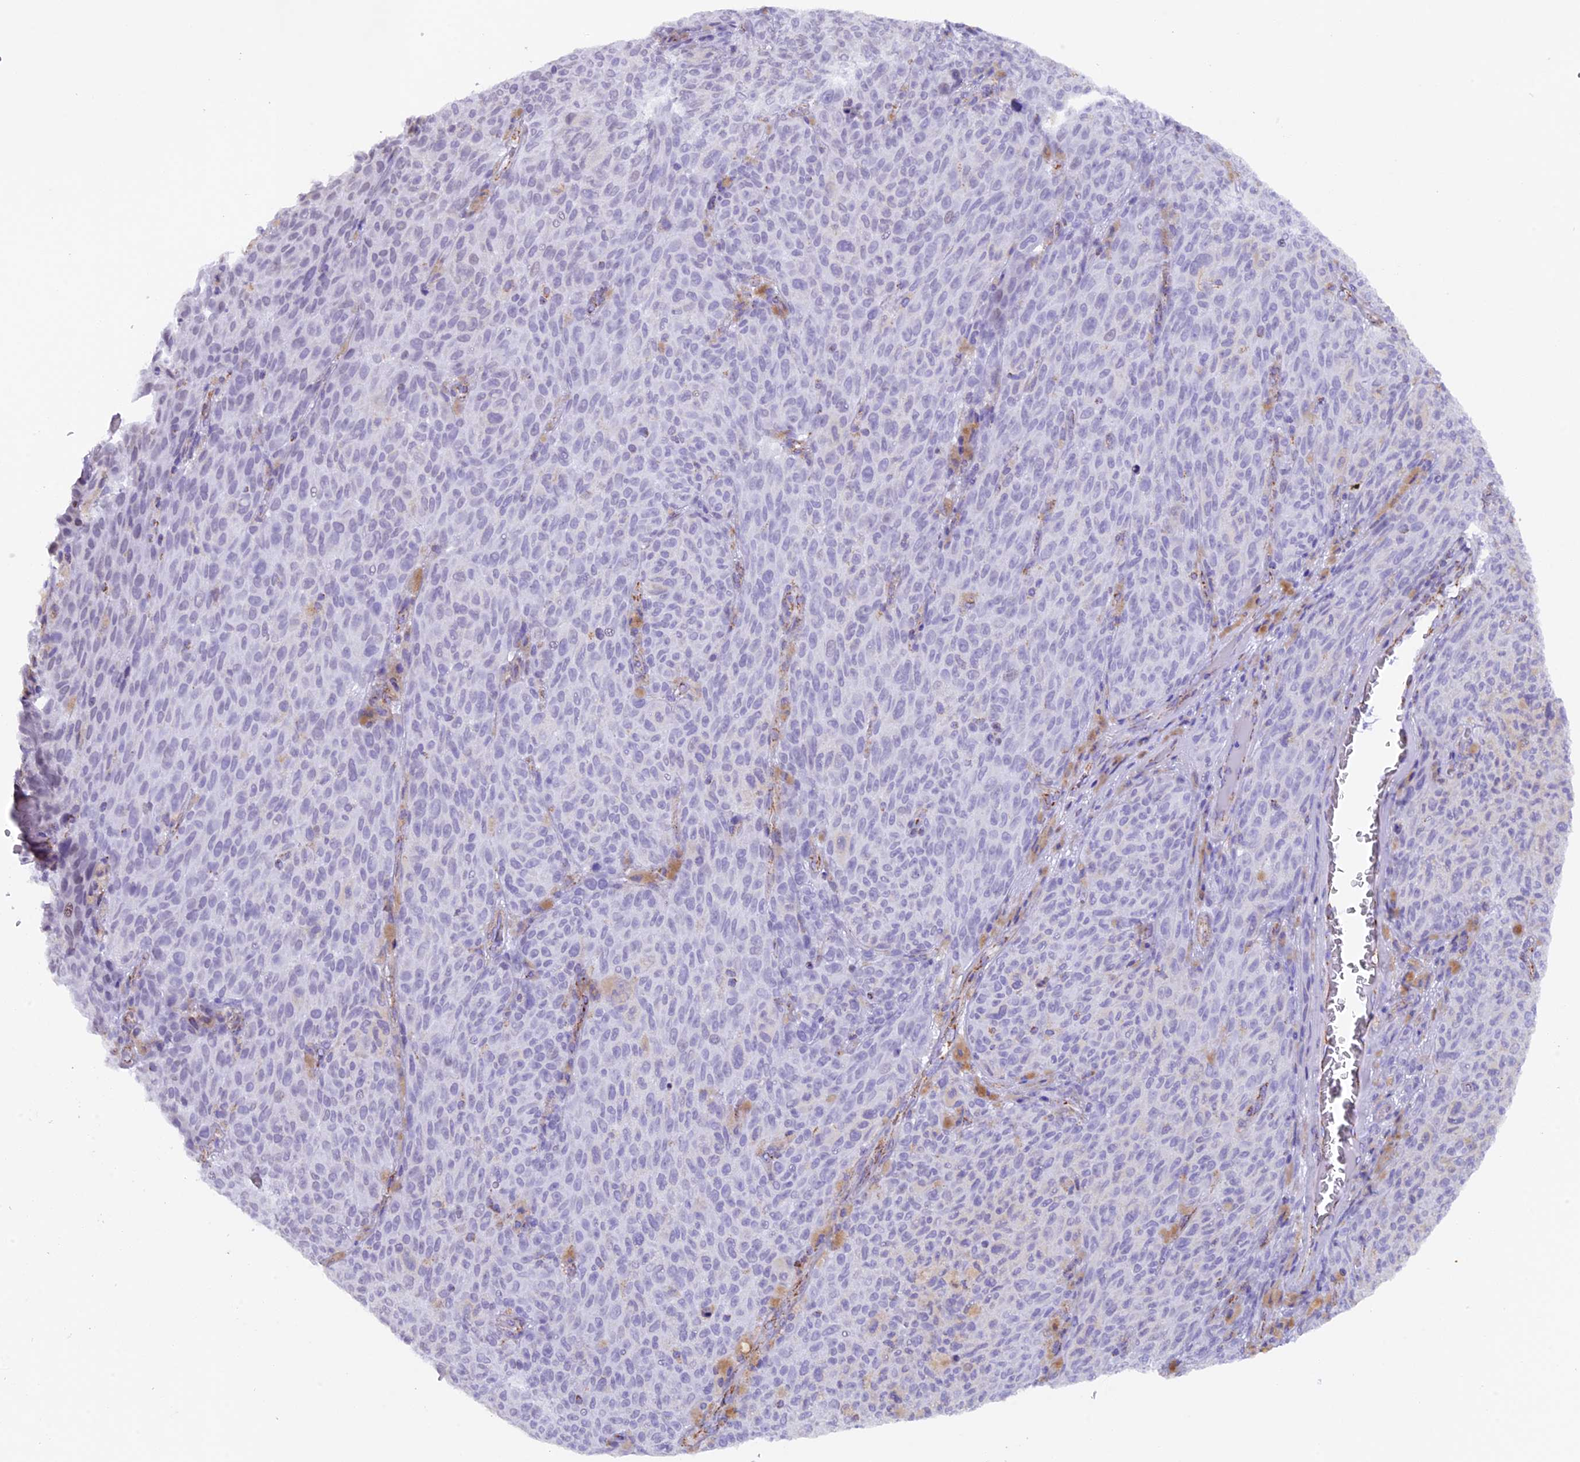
{"staining": {"intensity": "negative", "quantity": "none", "location": "none"}, "tissue": "melanoma", "cell_type": "Tumor cells", "image_type": "cancer", "snomed": [{"axis": "morphology", "description": "Malignant melanoma, NOS"}, {"axis": "topography", "description": "Skin"}], "caption": "The immunohistochemistry micrograph has no significant expression in tumor cells of malignant melanoma tissue.", "gene": "TFAM", "patient": {"sex": "female", "age": 82}}